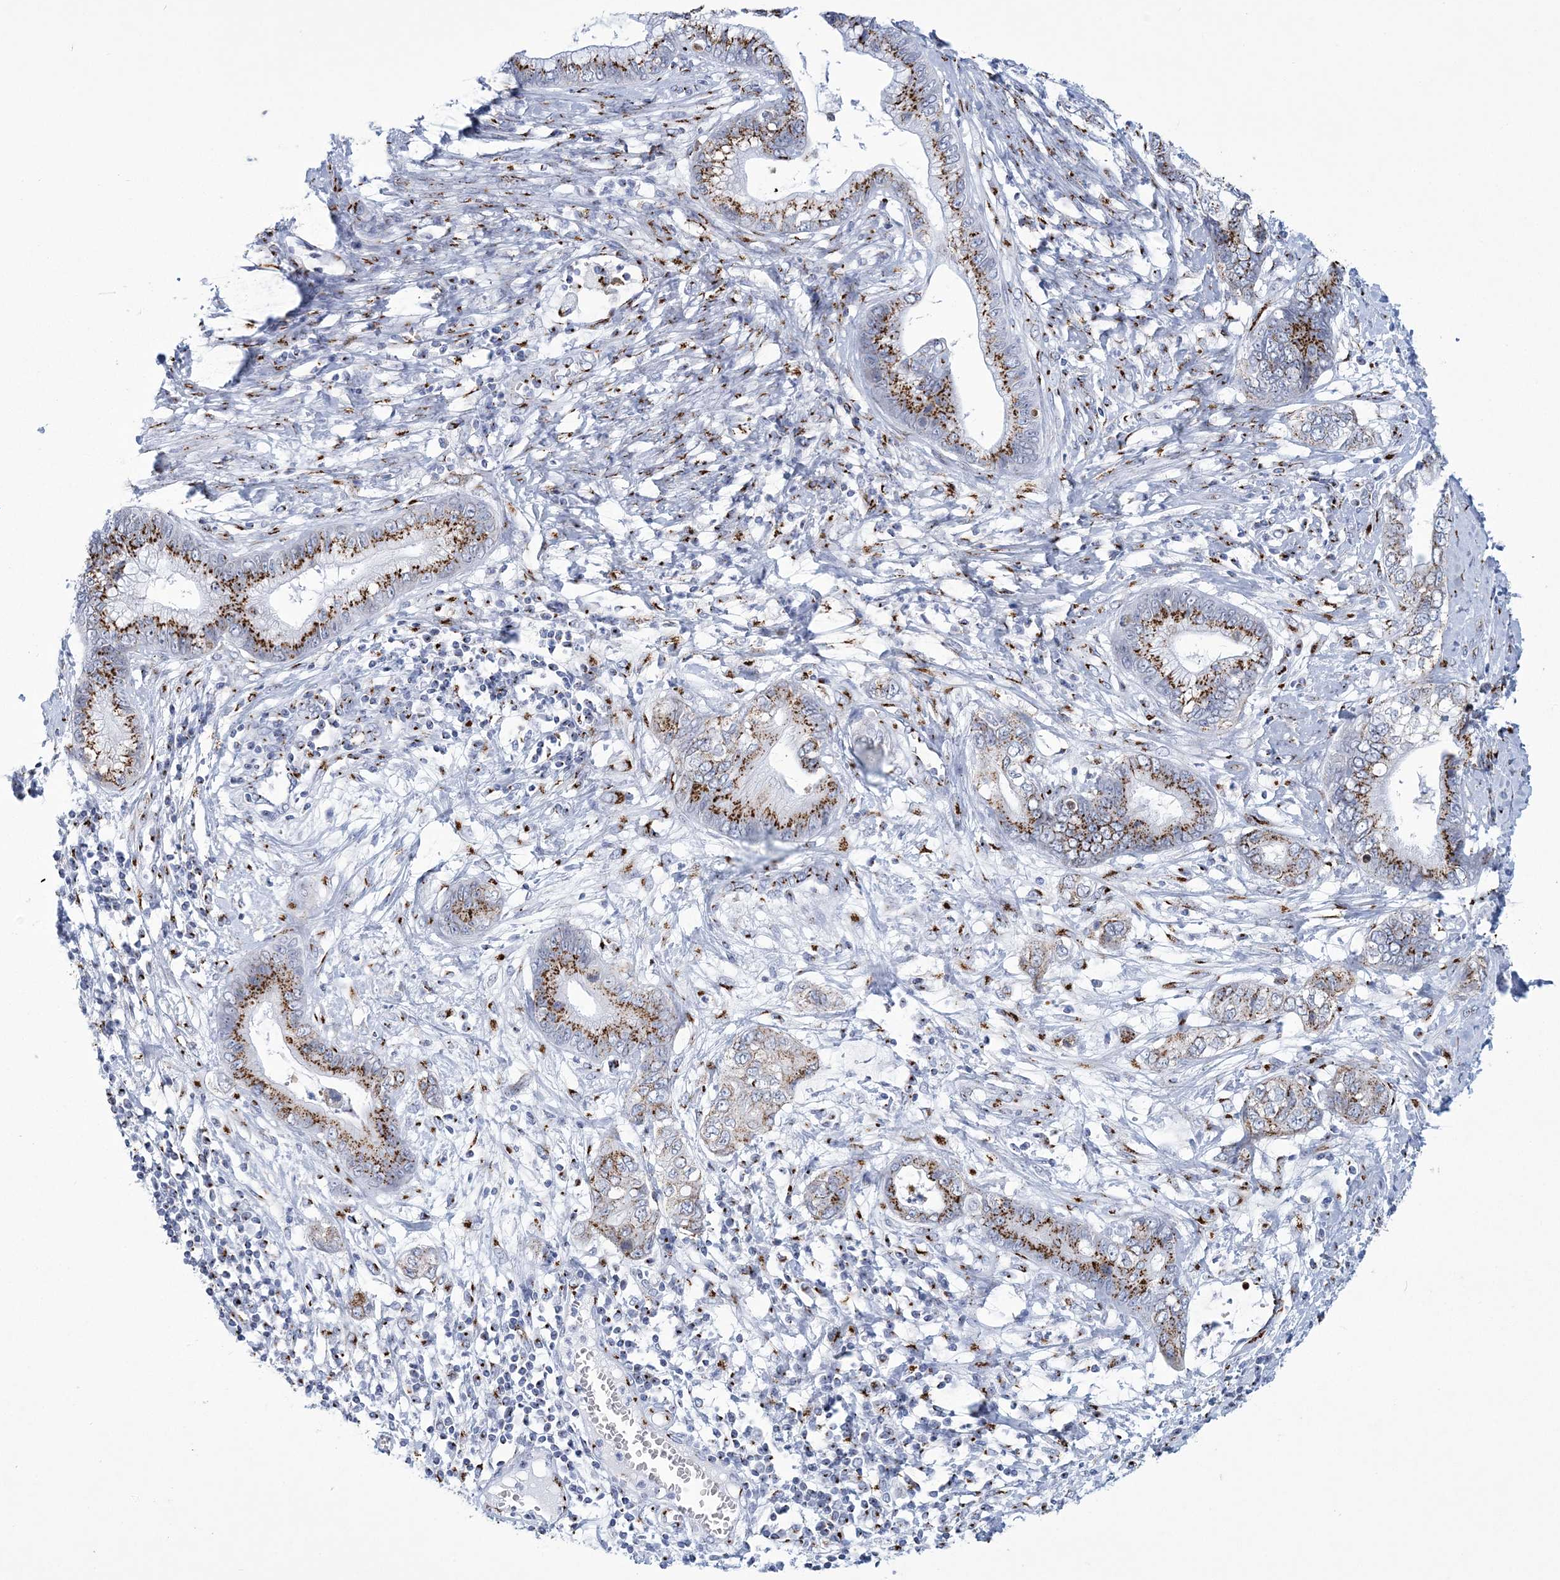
{"staining": {"intensity": "moderate", "quantity": ">75%", "location": "cytoplasmic/membranous"}, "tissue": "cervical cancer", "cell_type": "Tumor cells", "image_type": "cancer", "snomed": [{"axis": "morphology", "description": "Adenocarcinoma, NOS"}, {"axis": "topography", "description": "Cervix"}], "caption": "An immunohistochemistry (IHC) histopathology image of neoplastic tissue is shown. Protein staining in brown highlights moderate cytoplasmic/membranous positivity in cervical cancer (adenocarcinoma) within tumor cells.", "gene": "SLX9", "patient": {"sex": "female", "age": 44}}